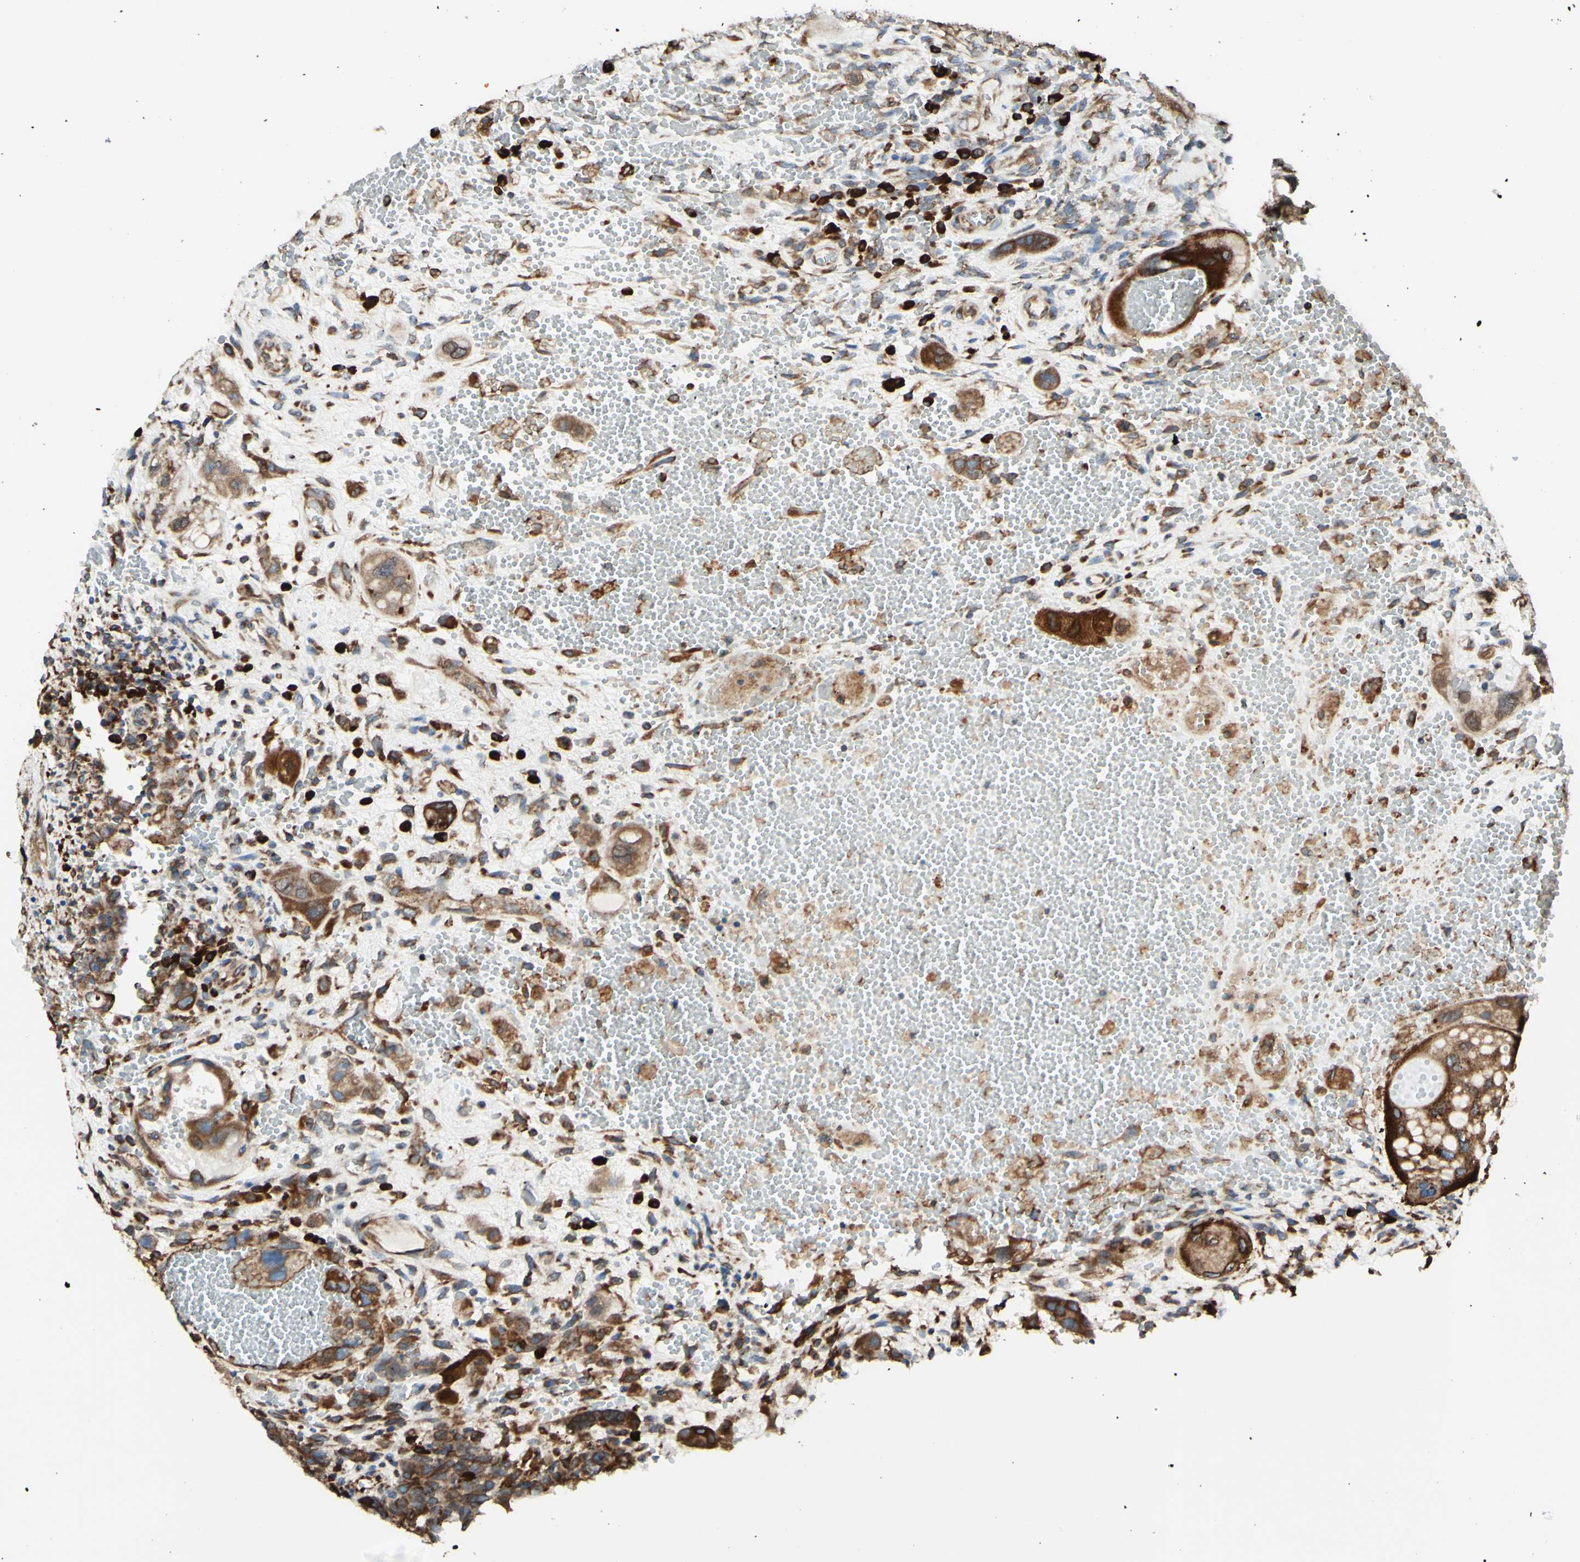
{"staining": {"intensity": "moderate", "quantity": ">75%", "location": "cytoplasmic/membranous"}, "tissue": "testis cancer", "cell_type": "Tumor cells", "image_type": "cancer", "snomed": [{"axis": "morphology", "description": "Carcinoma, Embryonal, NOS"}, {"axis": "topography", "description": "Testis"}], "caption": "Immunohistochemical staining of human testis cancer (embryonal carcinoma) exhibits medium levels of moderate cytoplasmic/membranous protein positivity in approximately >75% of tumor cells.", "gene": "DNAJB11", "patient": {"sex": "male", "age": 26}}